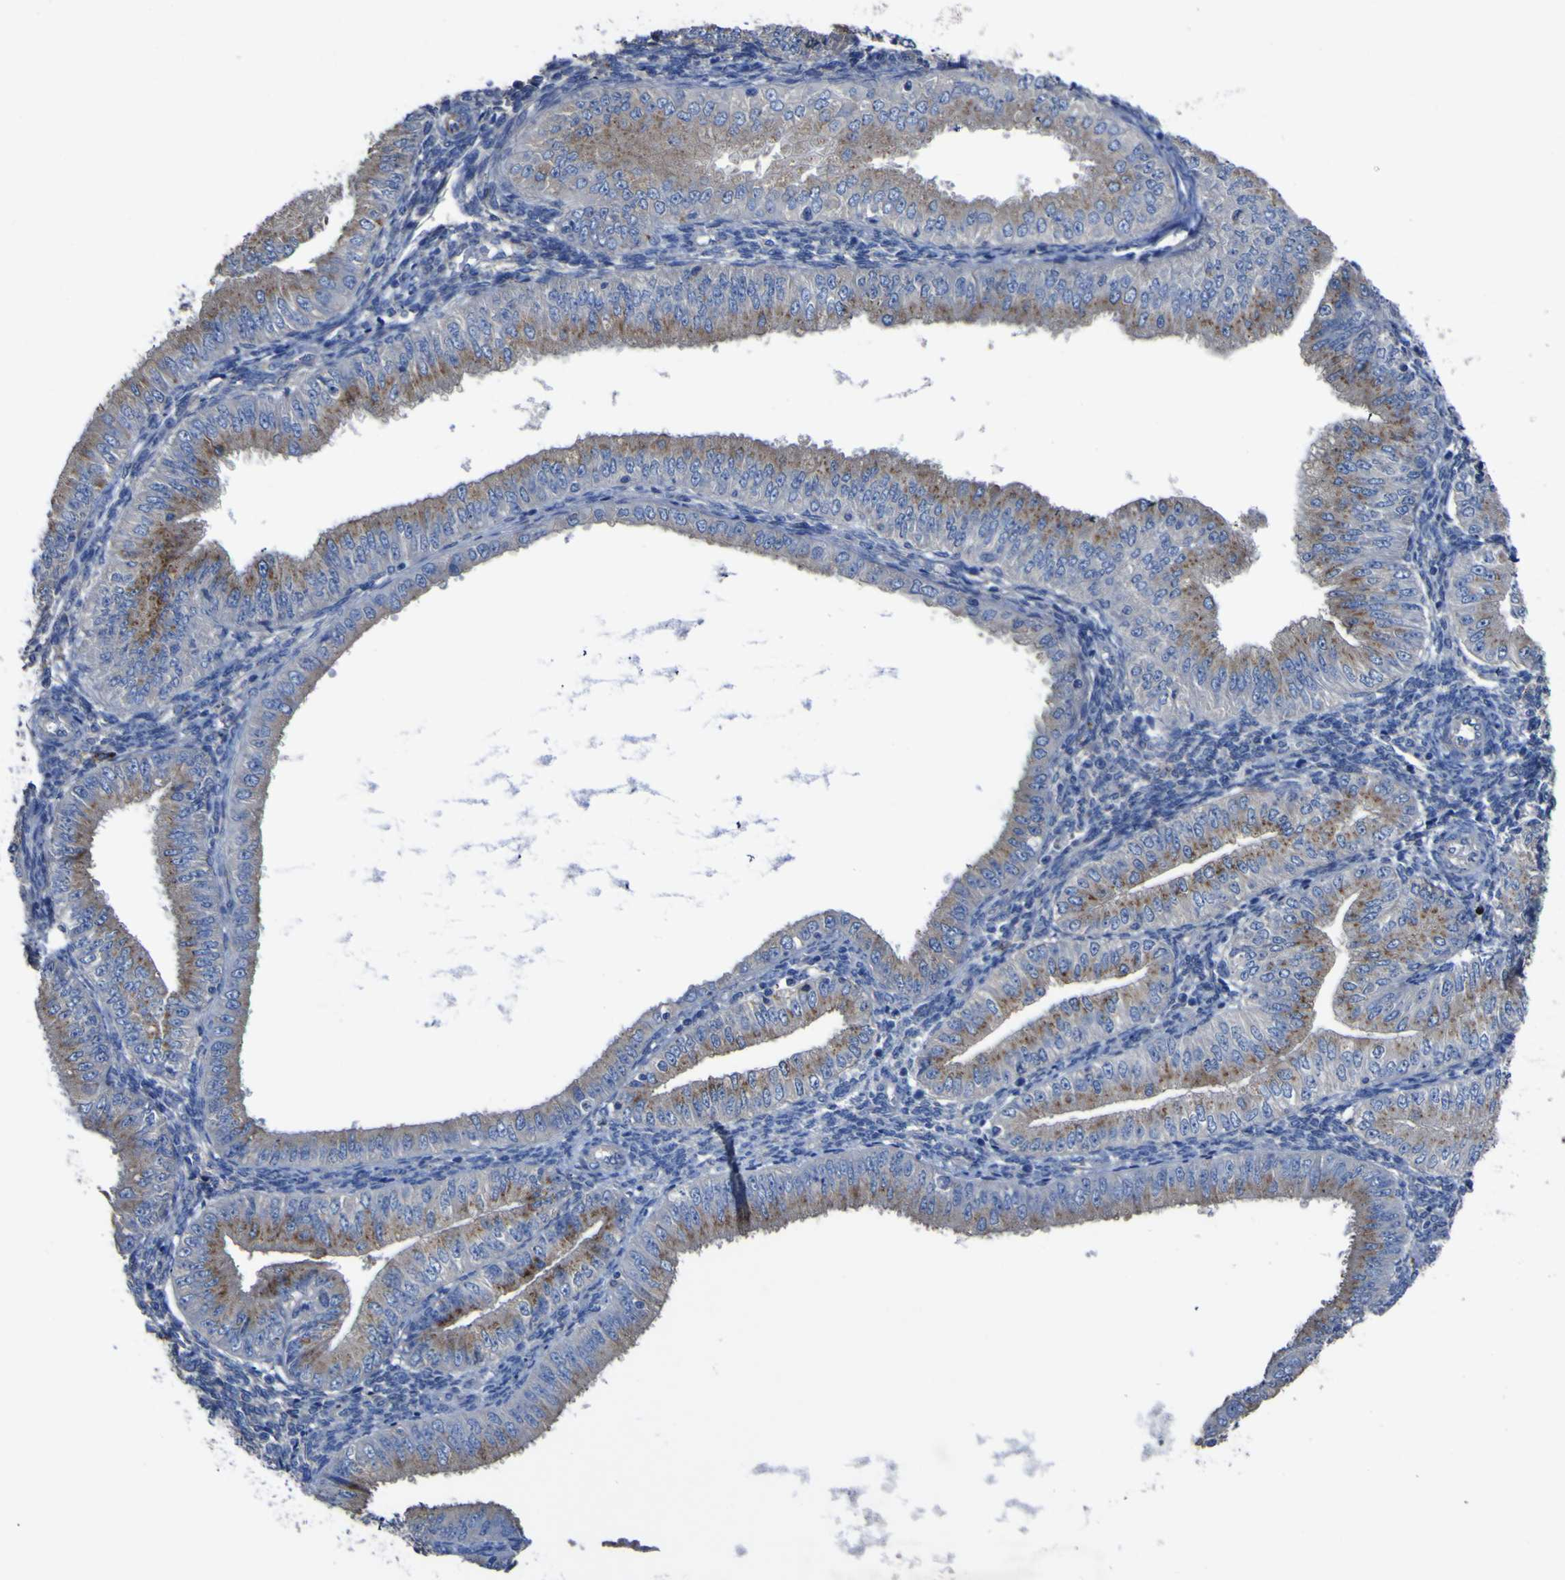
{"staining": {"intensity": "moderate", "quantity": ">75%", "location": "cytoplasmic/membranous"}, "tissue": "endometrial cancer", "cell_type": "Tumor cells", "image_type": "cancer", "snomed": [{"axis": "morphology", "description": "Normal tissue, NOS"}, {"axis": "morphology", "description": "Adenocarcinoma, NOS"}, {"axis": "topography", "description": "Endometrium"}], "caption": "Brown immunohistochemical staining in endometrial cancer reveals moderate cytoplasmic/membranous staining in approximately >75% of tumor cells. The protein of interest is stained brown, and the nuclei are stained in blue (DAB IHC with brightfield microscopy, high magnification).", "gene": "AGO4", "patient": {"sex": "female", "age": 53}}